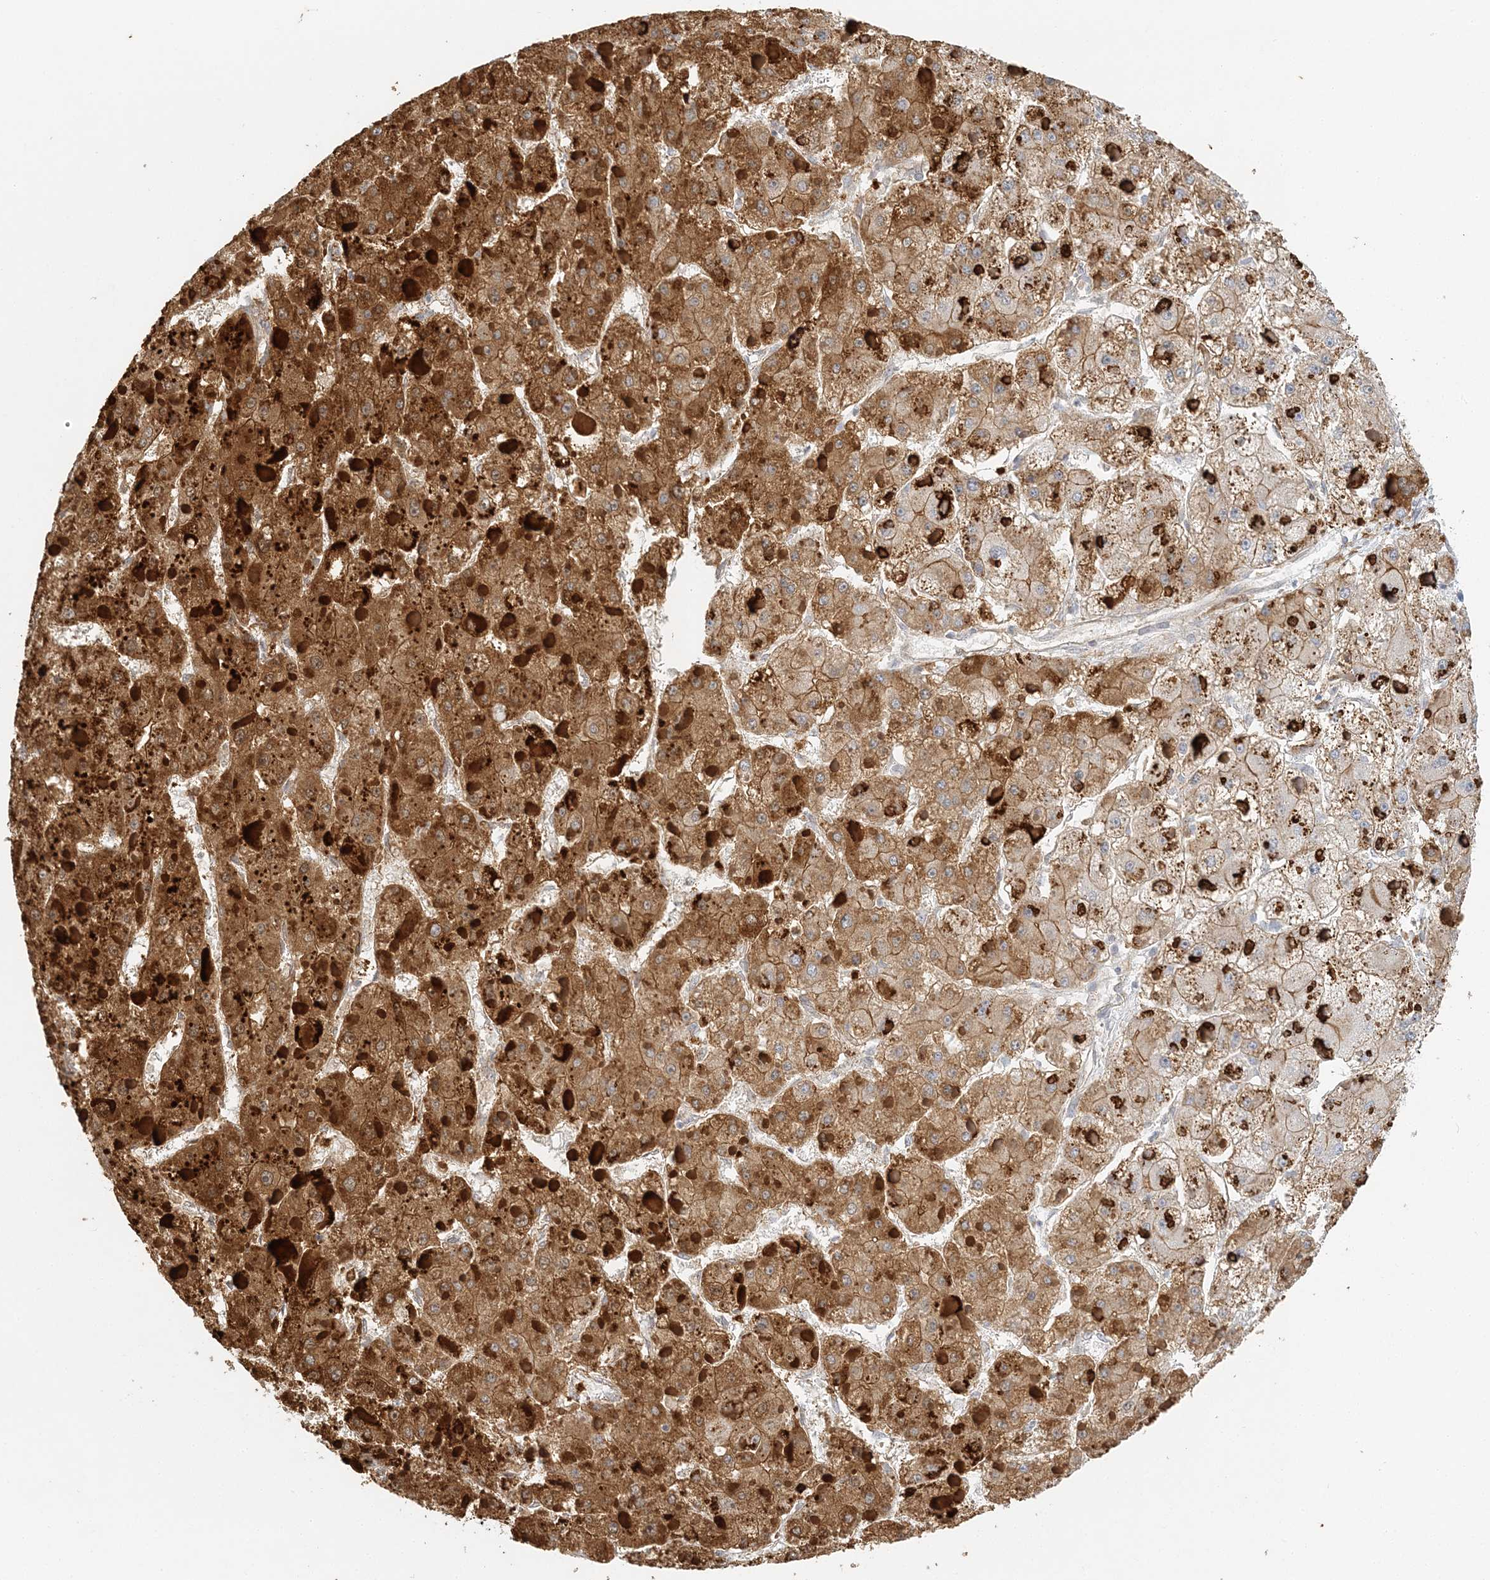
{"staining": {"intensity": "moderate", "quantity": ">75%", "location": "cytoplasmic/membranous"}, "tissue": "liver cancer", "cell_type": "Tumor cells", "image_type": "cancer", "snomed": [{"axis": "morphology", "description": "Carcinoma, Hepatocellular, NOS"}, {"axis": "topography", "description": "Liver"}], "caption": "Protein expression analysis of human liver hepatocellular carcinoma reveals moderate cytoplasmic/membranous positivity in approximately >75% of tumor cells.", "gene": "DNAH1", "patient": {"sex": "female", "age": 73}}